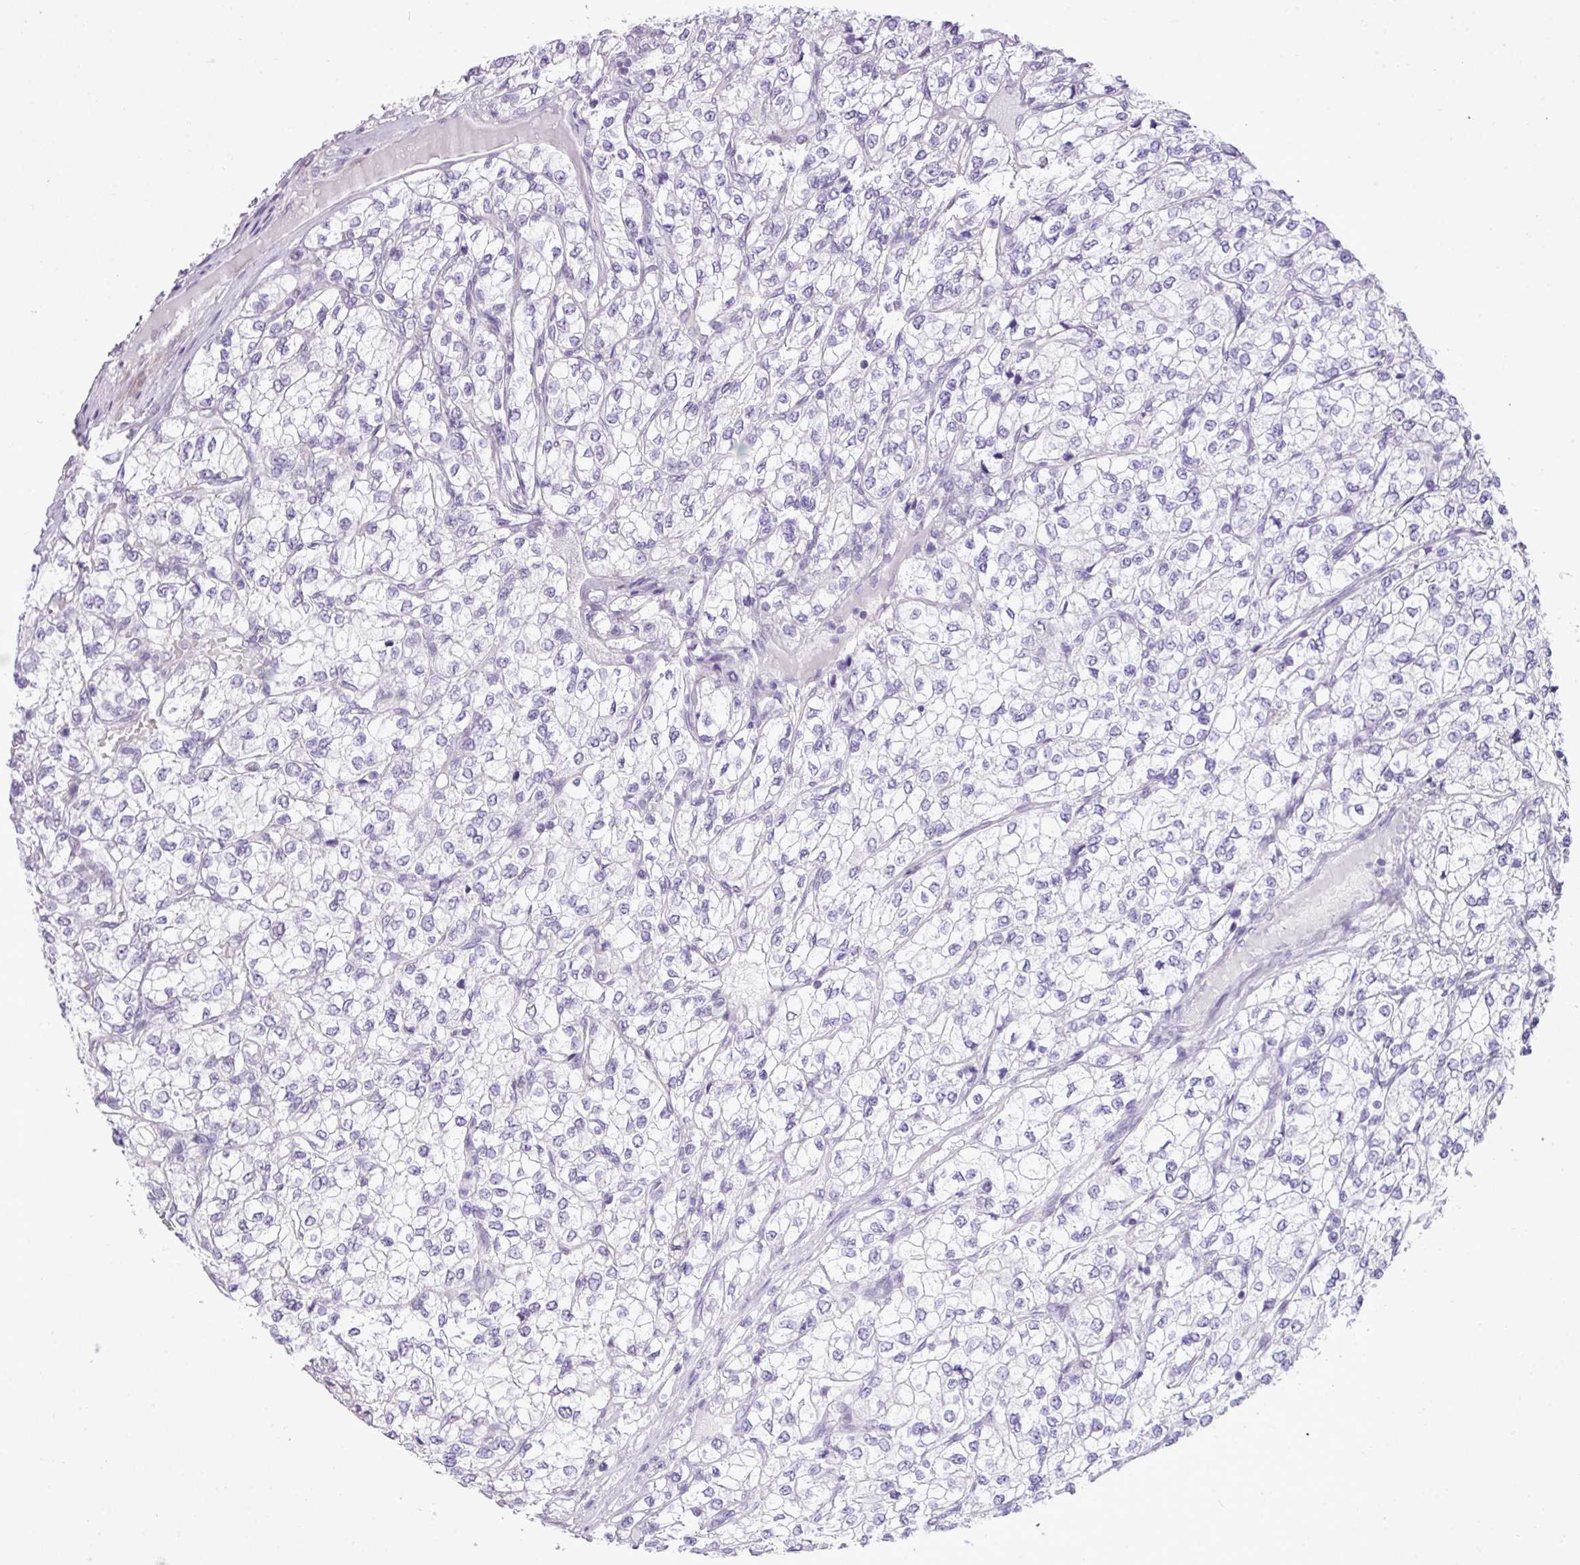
{"staining": {"intensity": "negative", "quantity": "none", "location": "none"}, "tissue": "renal cancer", "cell_type": "Tumor cells", "image_type": "cancer", "snomed": [{"axis": "morphology", "description": "Adenocarcinoma, NOS"}, {"axis": "topography", "description": "Kidney"}], "caption": "An IHC histopathology image of renal cancer (adenocarcinoma) is shown. There is no staining in tumor cells of renal cancer (adenocarcinoma). (IHC, brightfield microscopy, high magnification).", "gene": "ELOA2", "patient": {"sex": "male", "age": 80}}